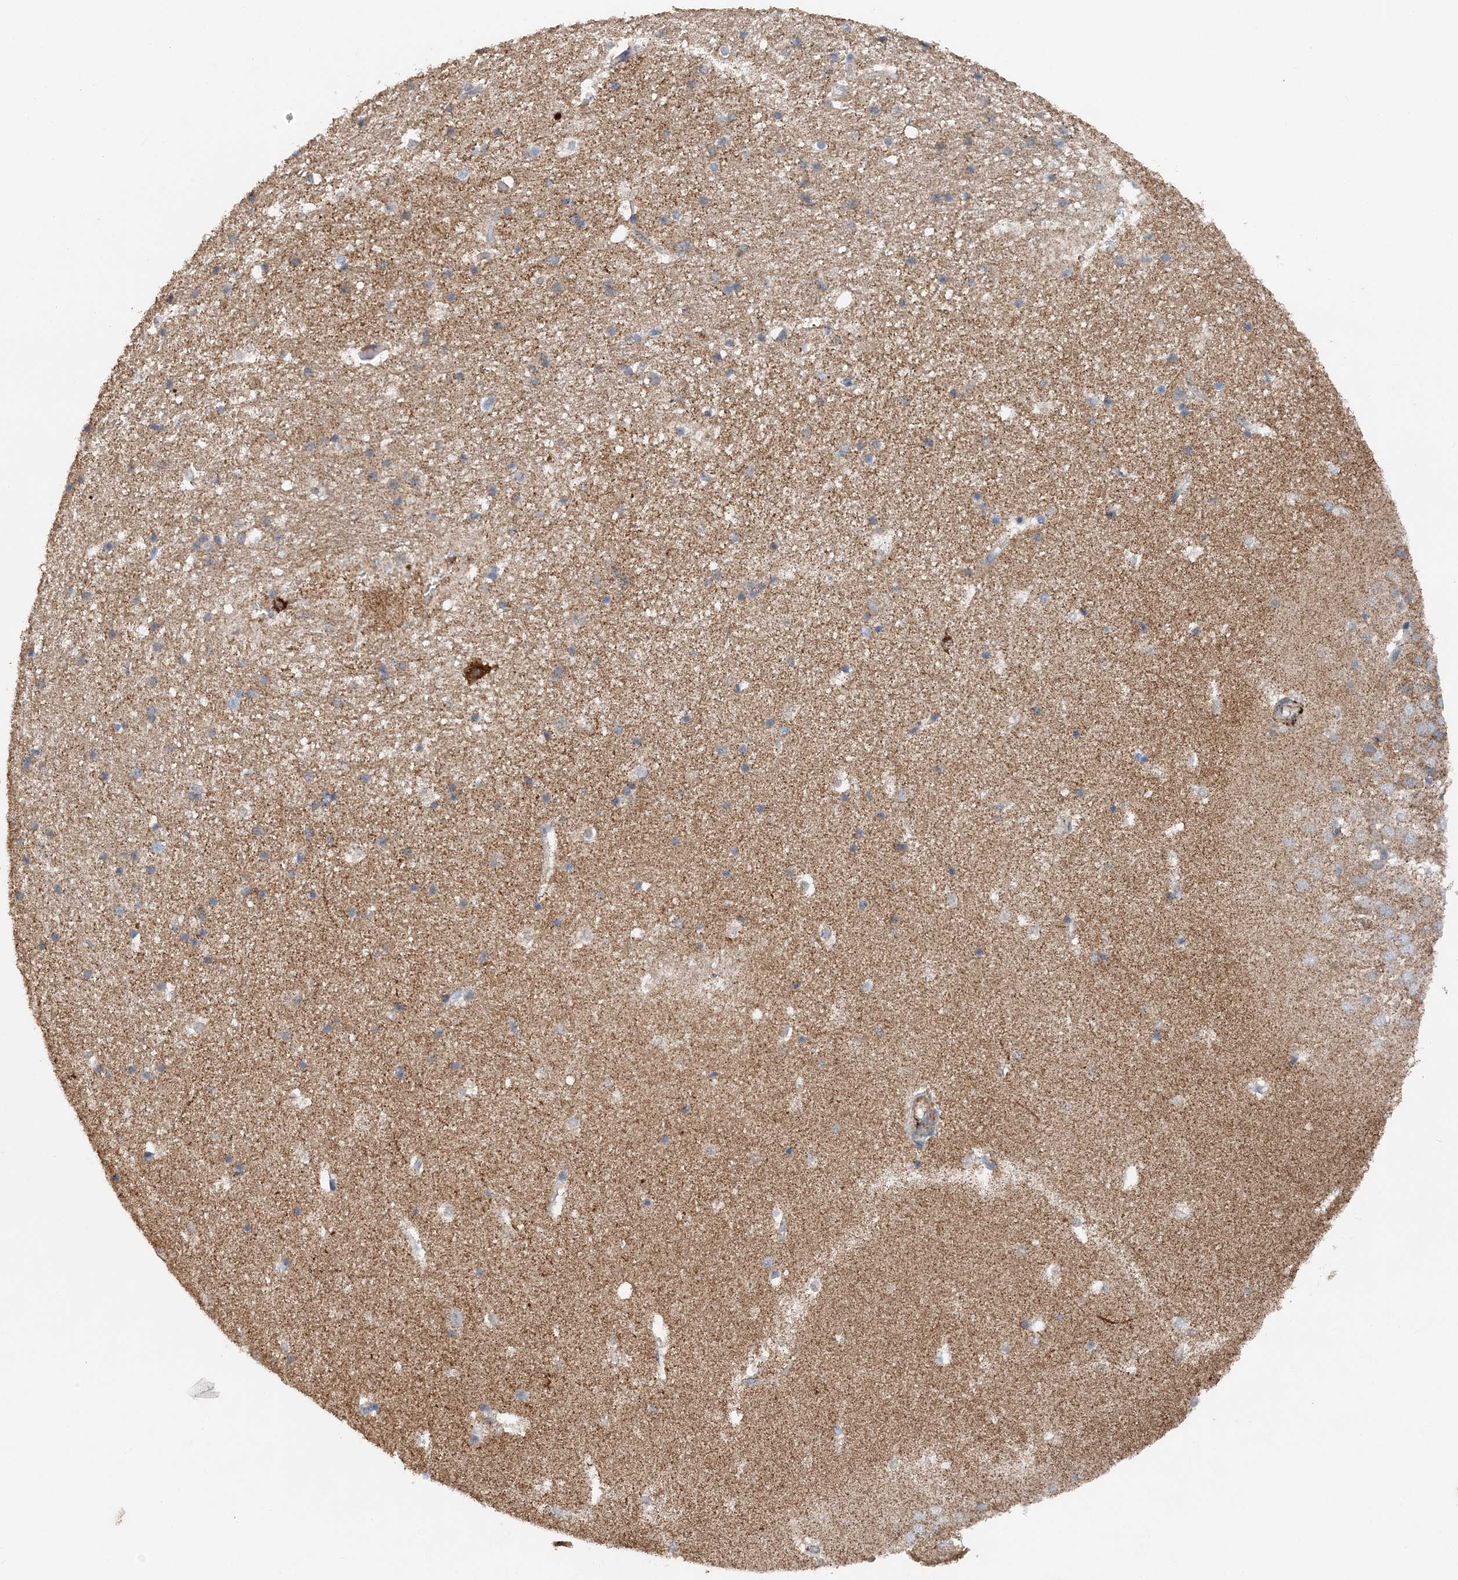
{"staining": {"intensity": "weak", "quantity": "25%-75%", "location": "cytoplasmic/membranous"}, "tissue": "hippocampus", "cell_type": "Glial cells", "image_type": "normal", "snomed": [{"axis": "morphology", "description": "Normal tissue, NOS"}, {"axis": "topography", "description": "Hippocampus"}], "caption": "This micrograph demonstrates IHC staining of benign human hippocampus, with low weak cytoplasmic/membranous staining in approximately 25%-75% of glial cells.", "gene": "SPRY2", "patient": {"sex": "female", "age": 52}}